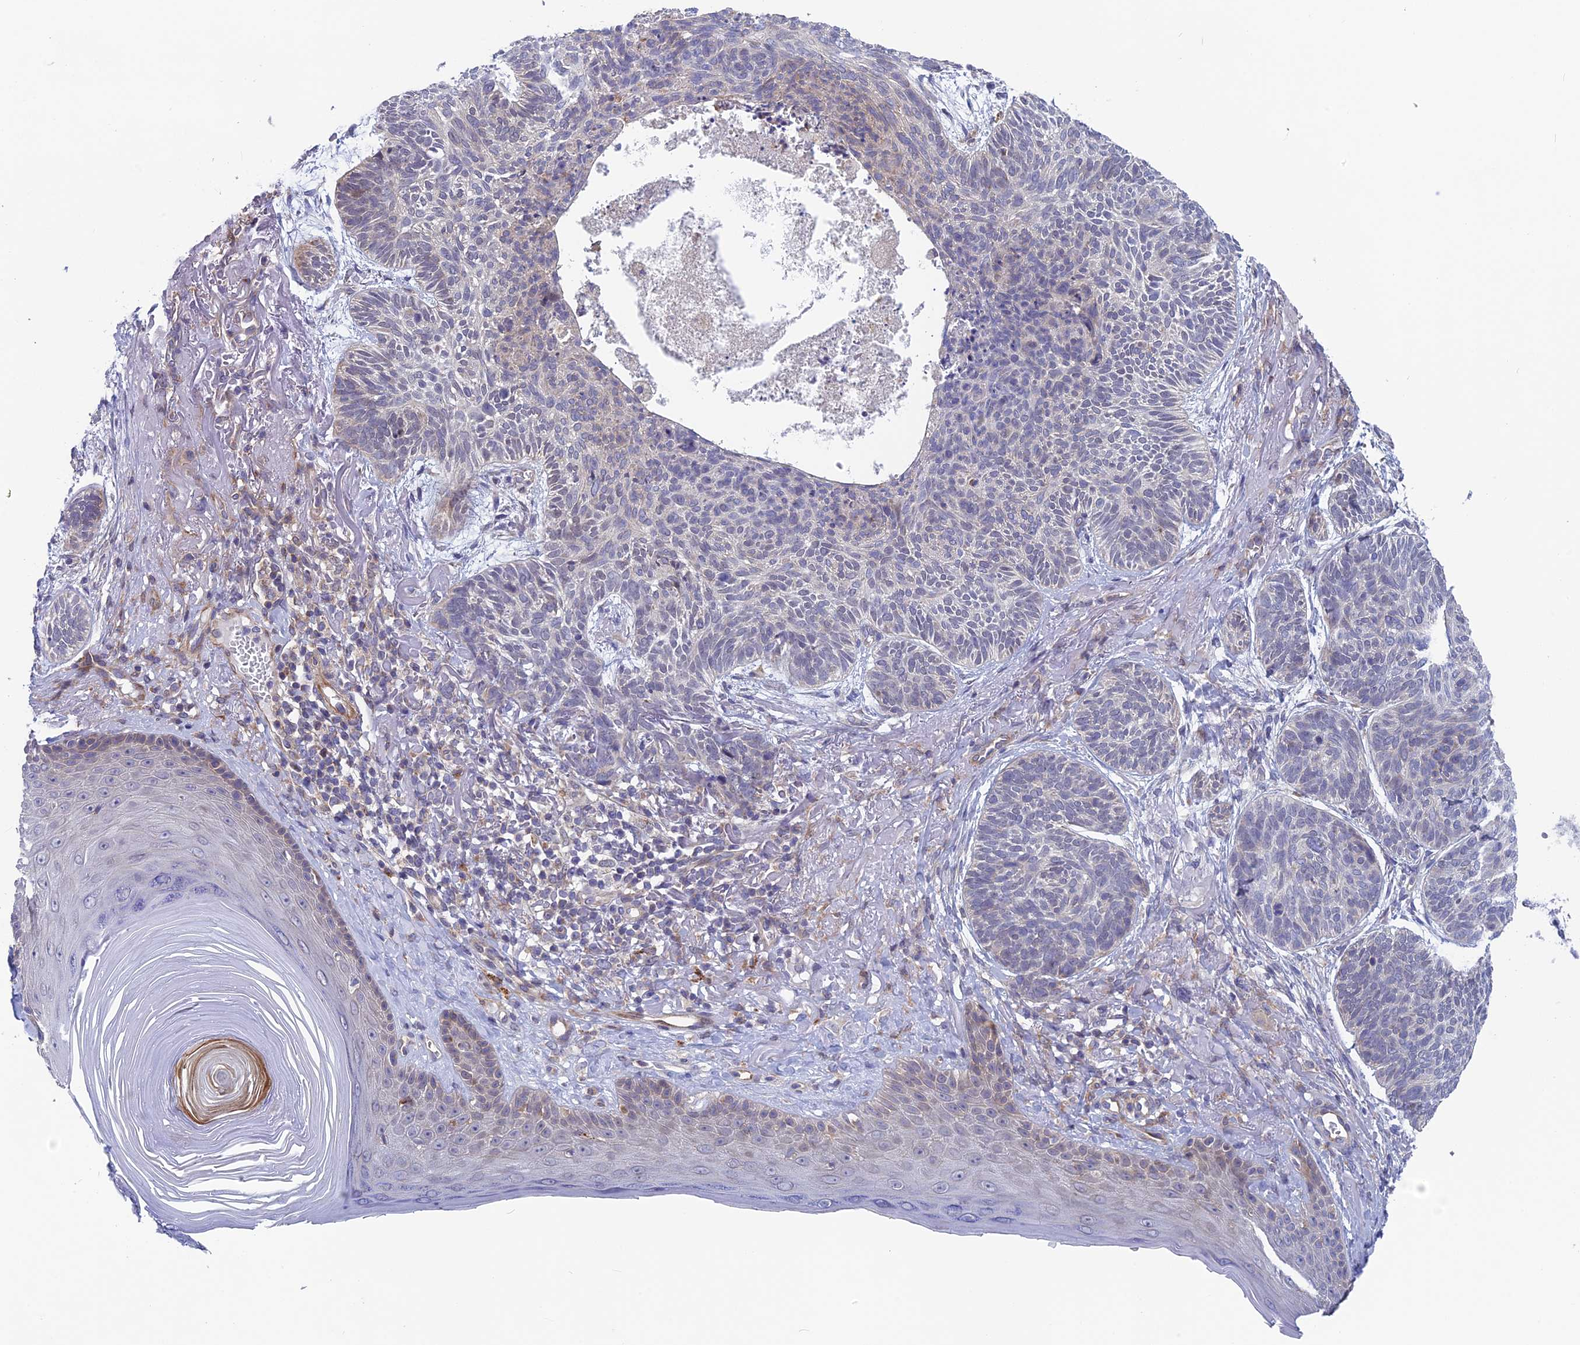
{"staining": {"intensity": "negative", "quantity": "none", "location": "none"}, "tissue": "skin cancer", "cell_type": "Tumor cells", "image_type": "cancer", "snomed": [{"axis": "morphology", "description": "Normal tissue, NOS"}, {"axis": "morphology", "description": "Basal cell carcinoma"}, {"axis": "topography", "description": "Skin"}], "caption": "Skin cancer (basal cell carcinoma) was stained to show a protein in brown. There is no significant expression in tumor cells. (Brightfield microscopy of DAB immunohistochemistry (IHC) at high magnification).", "gene": "BLTP2", "patient": {"sex": "male", "age": 66}}